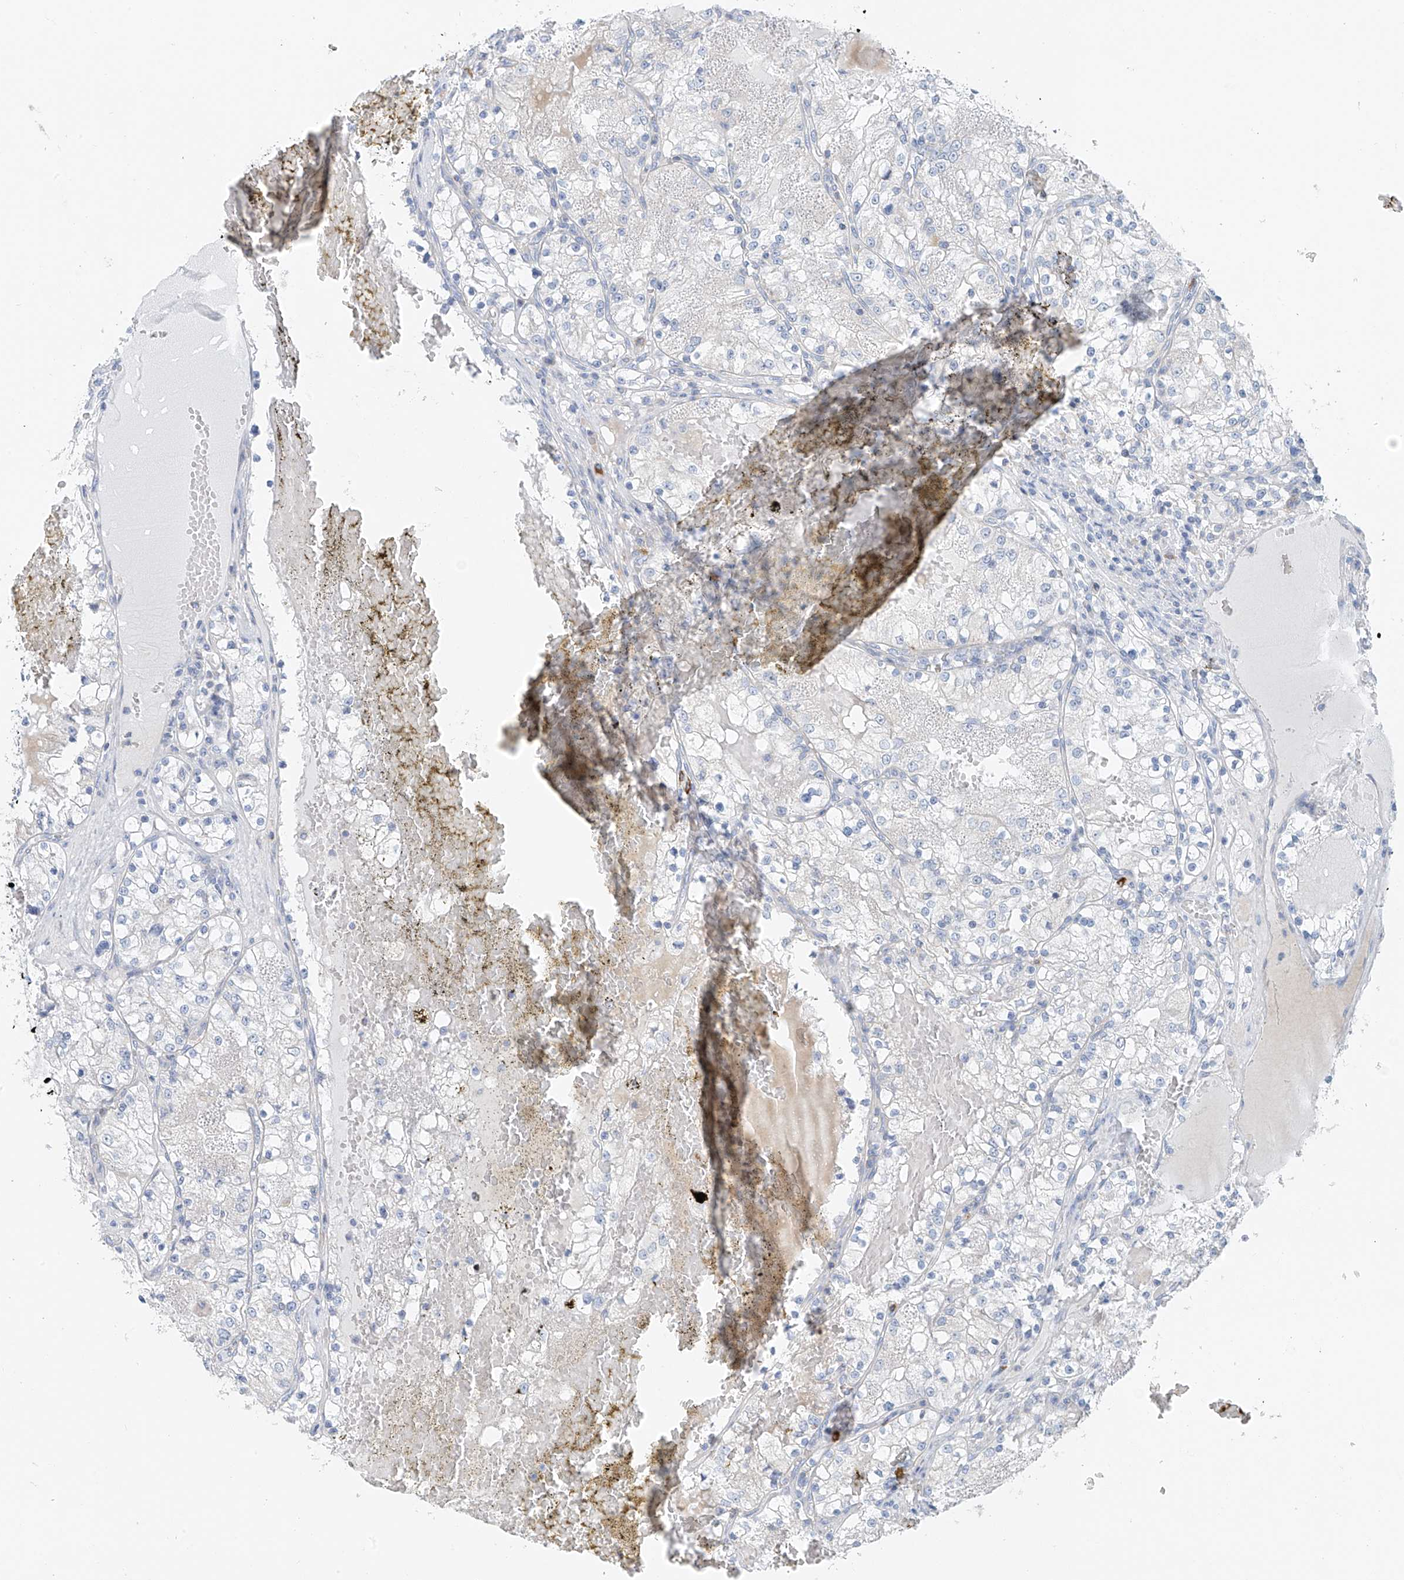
{"staining": {"intensity": "negative", "quantity": "none", "location": "none"}, "tissue": "renal cancer", "cell_type": "Tumor cells", "image_type": "cancer", "snomed": [{"axis": "morphology", "description": "Normal tissue, NOS"}, {"axis": "morphology", "description": "Adenocarcinoma, NOS"}, {"axis": "topography", "description": "Kidney"}], "caption": "The photomicrograph exhibits no staining of tumor cells in renal cancer (adenocarcinoma).", "gene": "POMGNT2", "patient": {"sex": "male", "age": 68}}